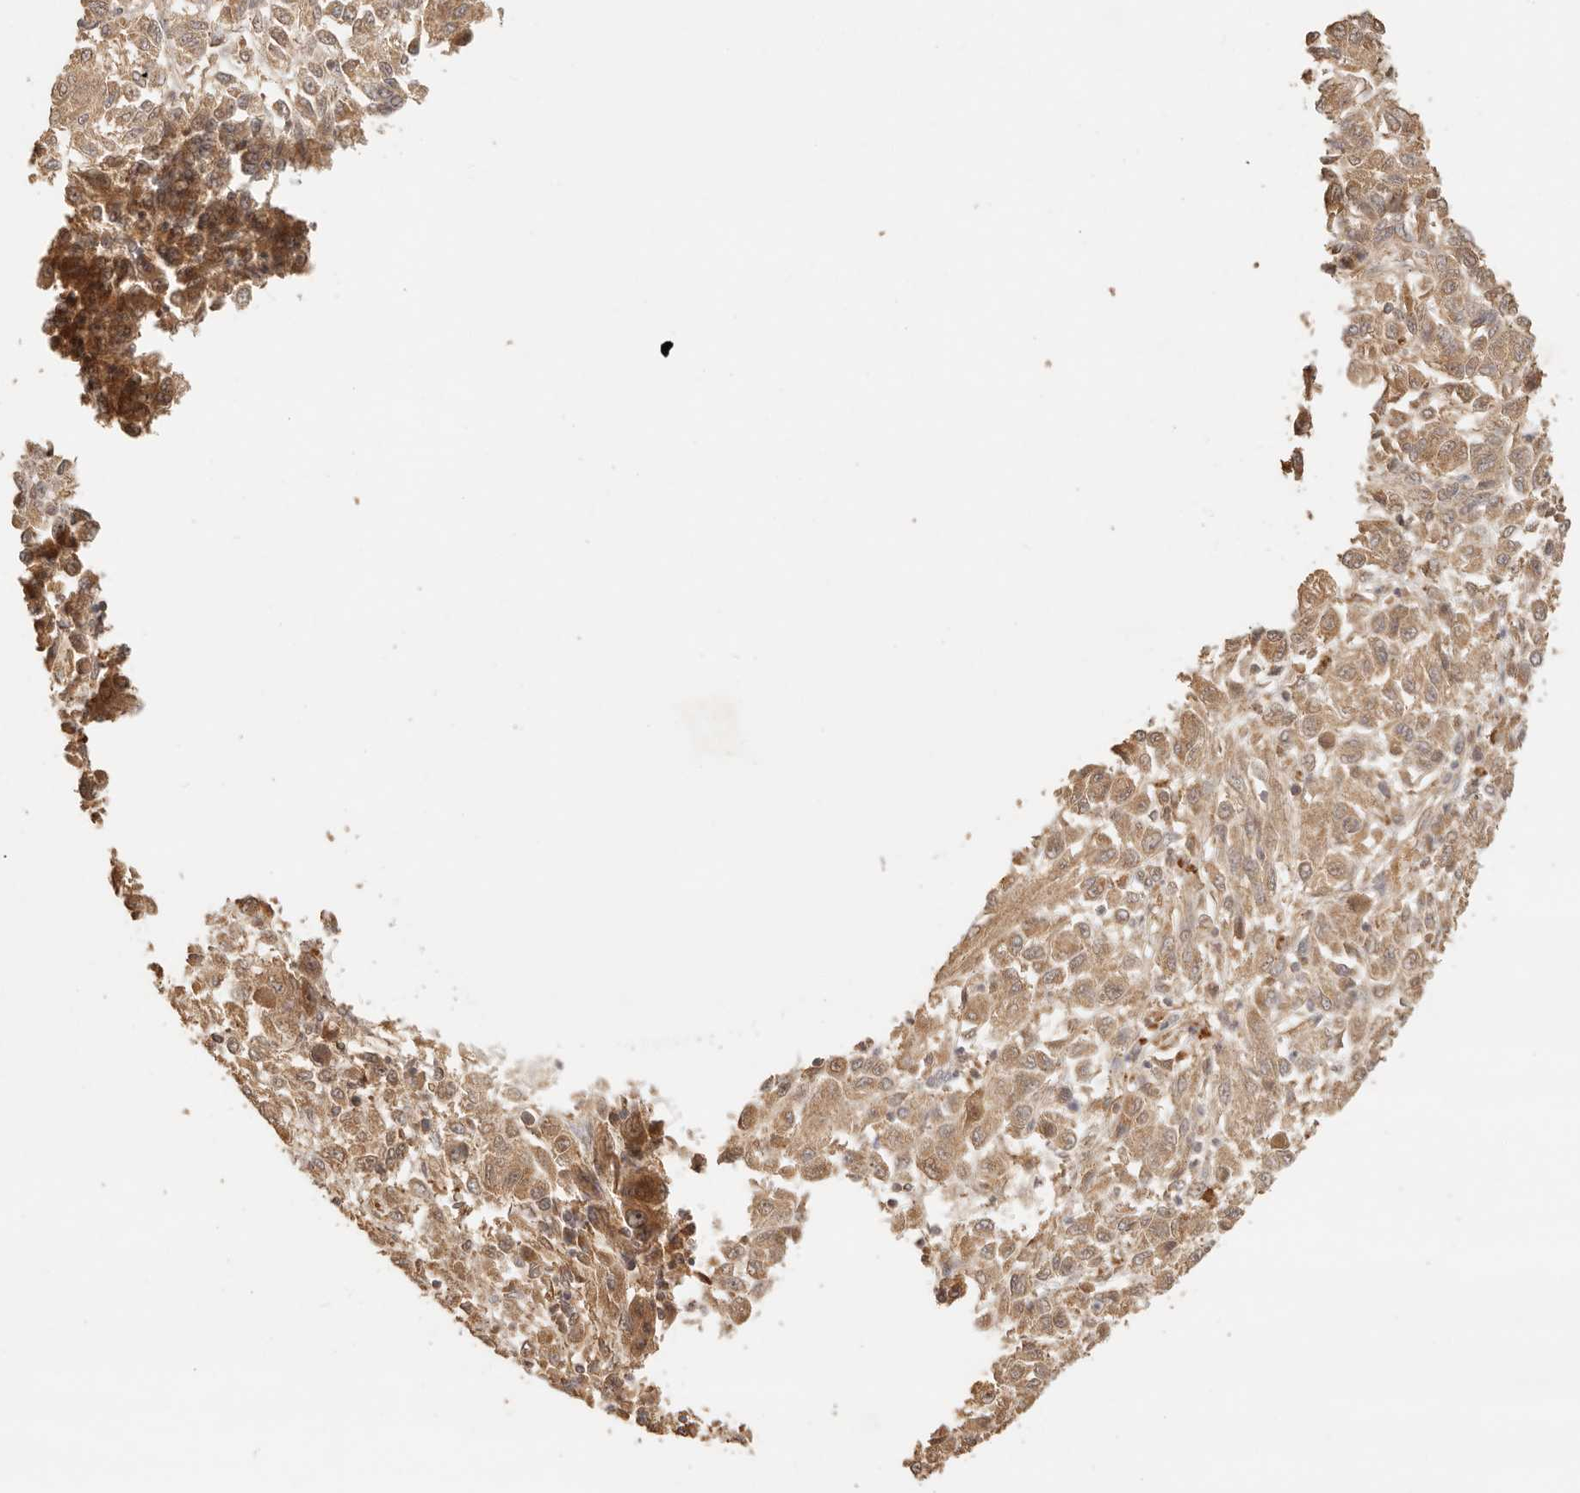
{"staining": {"intensity": "moderate", "quantity": ">75%", "location": "cytoplasmic/membranous"}, "tissue": "melanoma", "cell_type": "Tumor cells", "image_type": "cancer", "snomed": [{"axis": "morphology", "description": "Malignant melanoma, Metastatic site"}, {"axis": "topography", "description": "Lung"}], "caption": "IHC histopathology image of neoplastic tissue: human malignant melanoma (metastatic site) stained using immunohistochemistry demonstrates medium levels of moderate protein expression localized specifically in the cytoplasmic/membranous of tumor cells, appearing as a cytoplasmic/membranous brown color.", "gene": "INTS11", "patient": {"sex": "male", "age": 64}}